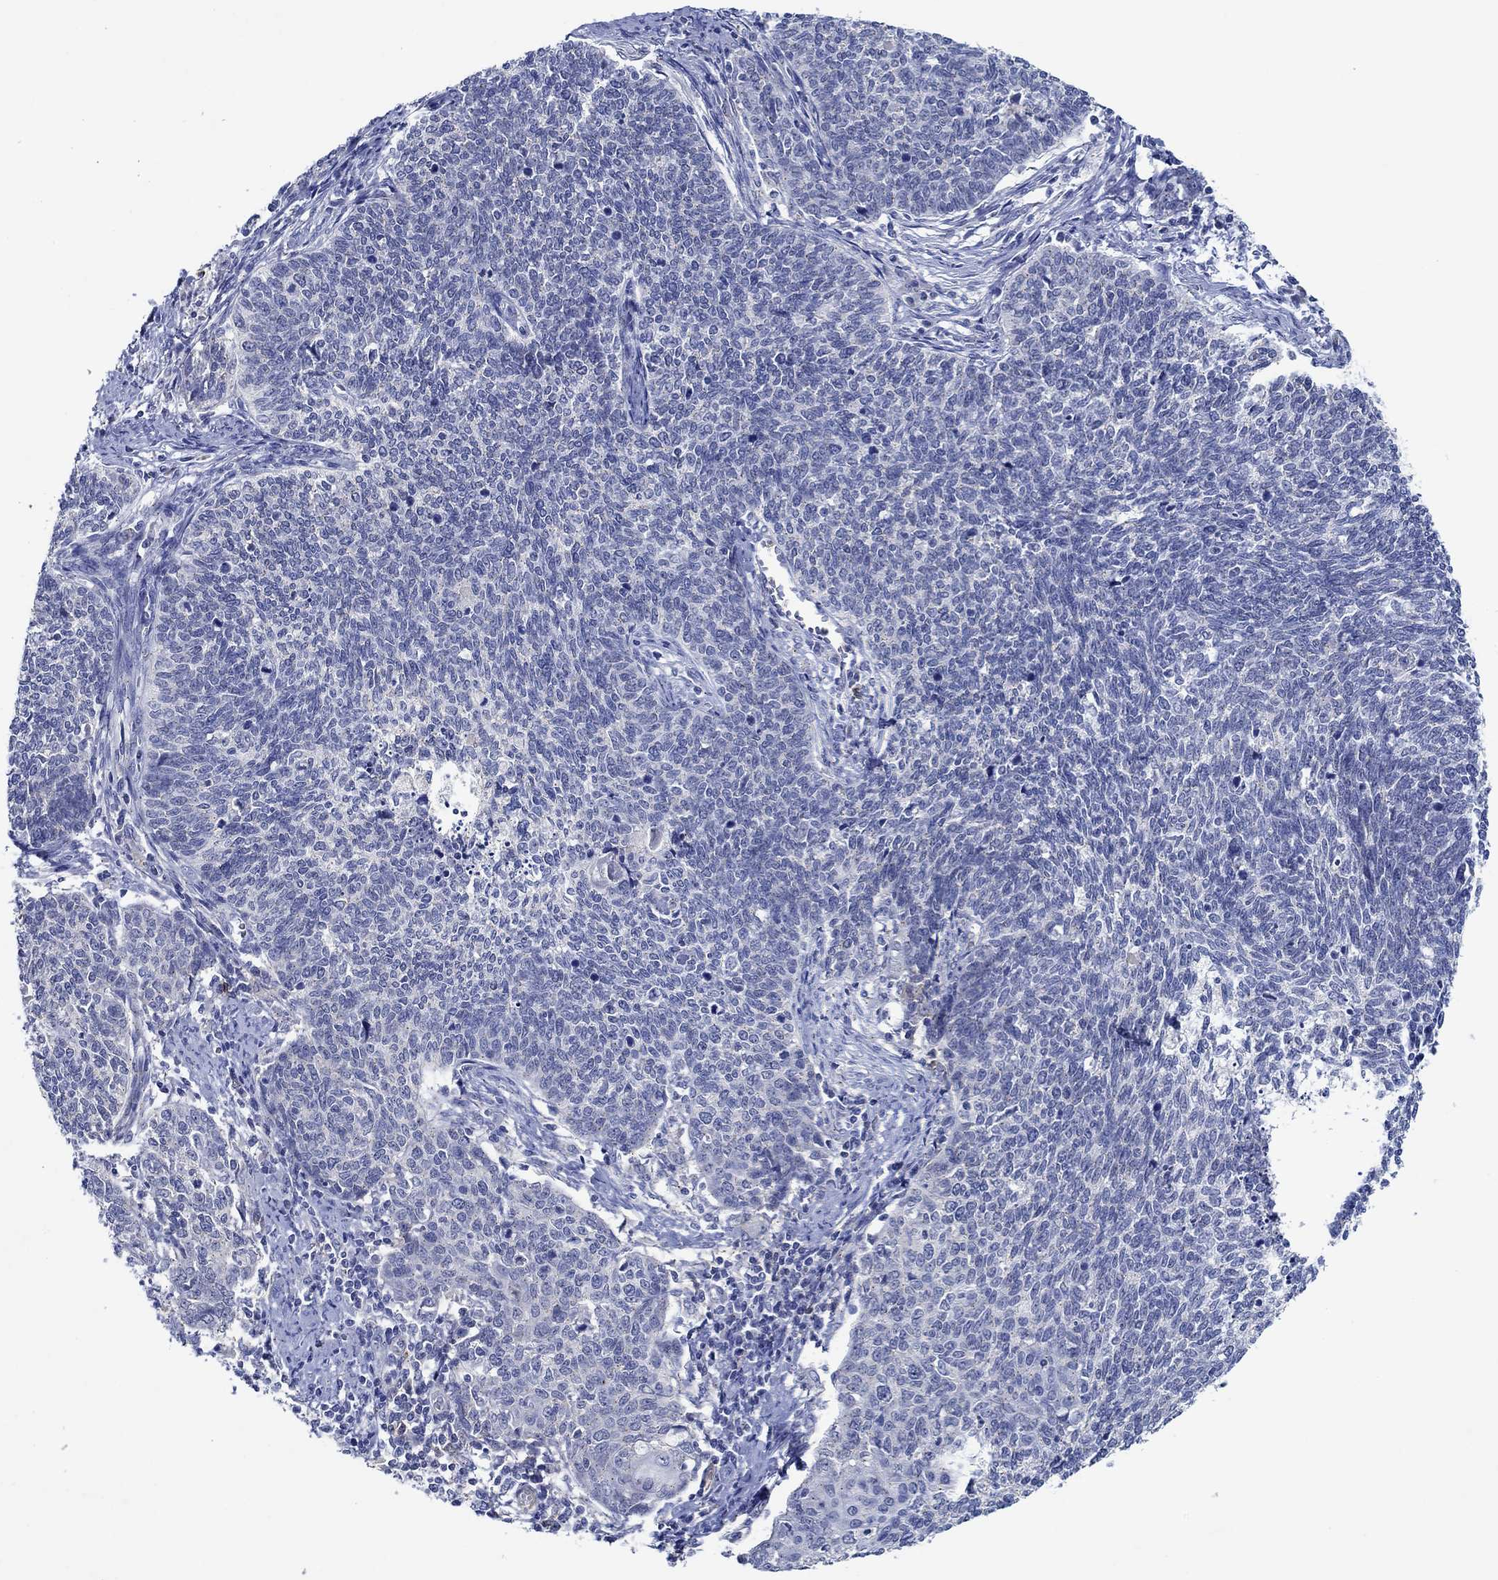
{"staining": {"intensity": "negative", "quantity": "none", "location": "none"}, "tissue": "cervical cancer", "cell_type": "Tumor cells", "image_type": "cancer", "snomed": [{"axis": "morphology", "description": "Squamous cell carcinoma, NOS"}, {"axis": "topography", "description": "Cervix"}], "caption": "There is no significant positivity in tumor cells of squamous cell carcinoma (cervical).", "gene": "CPM", "patient": {"sex": "female", "age": 39}}